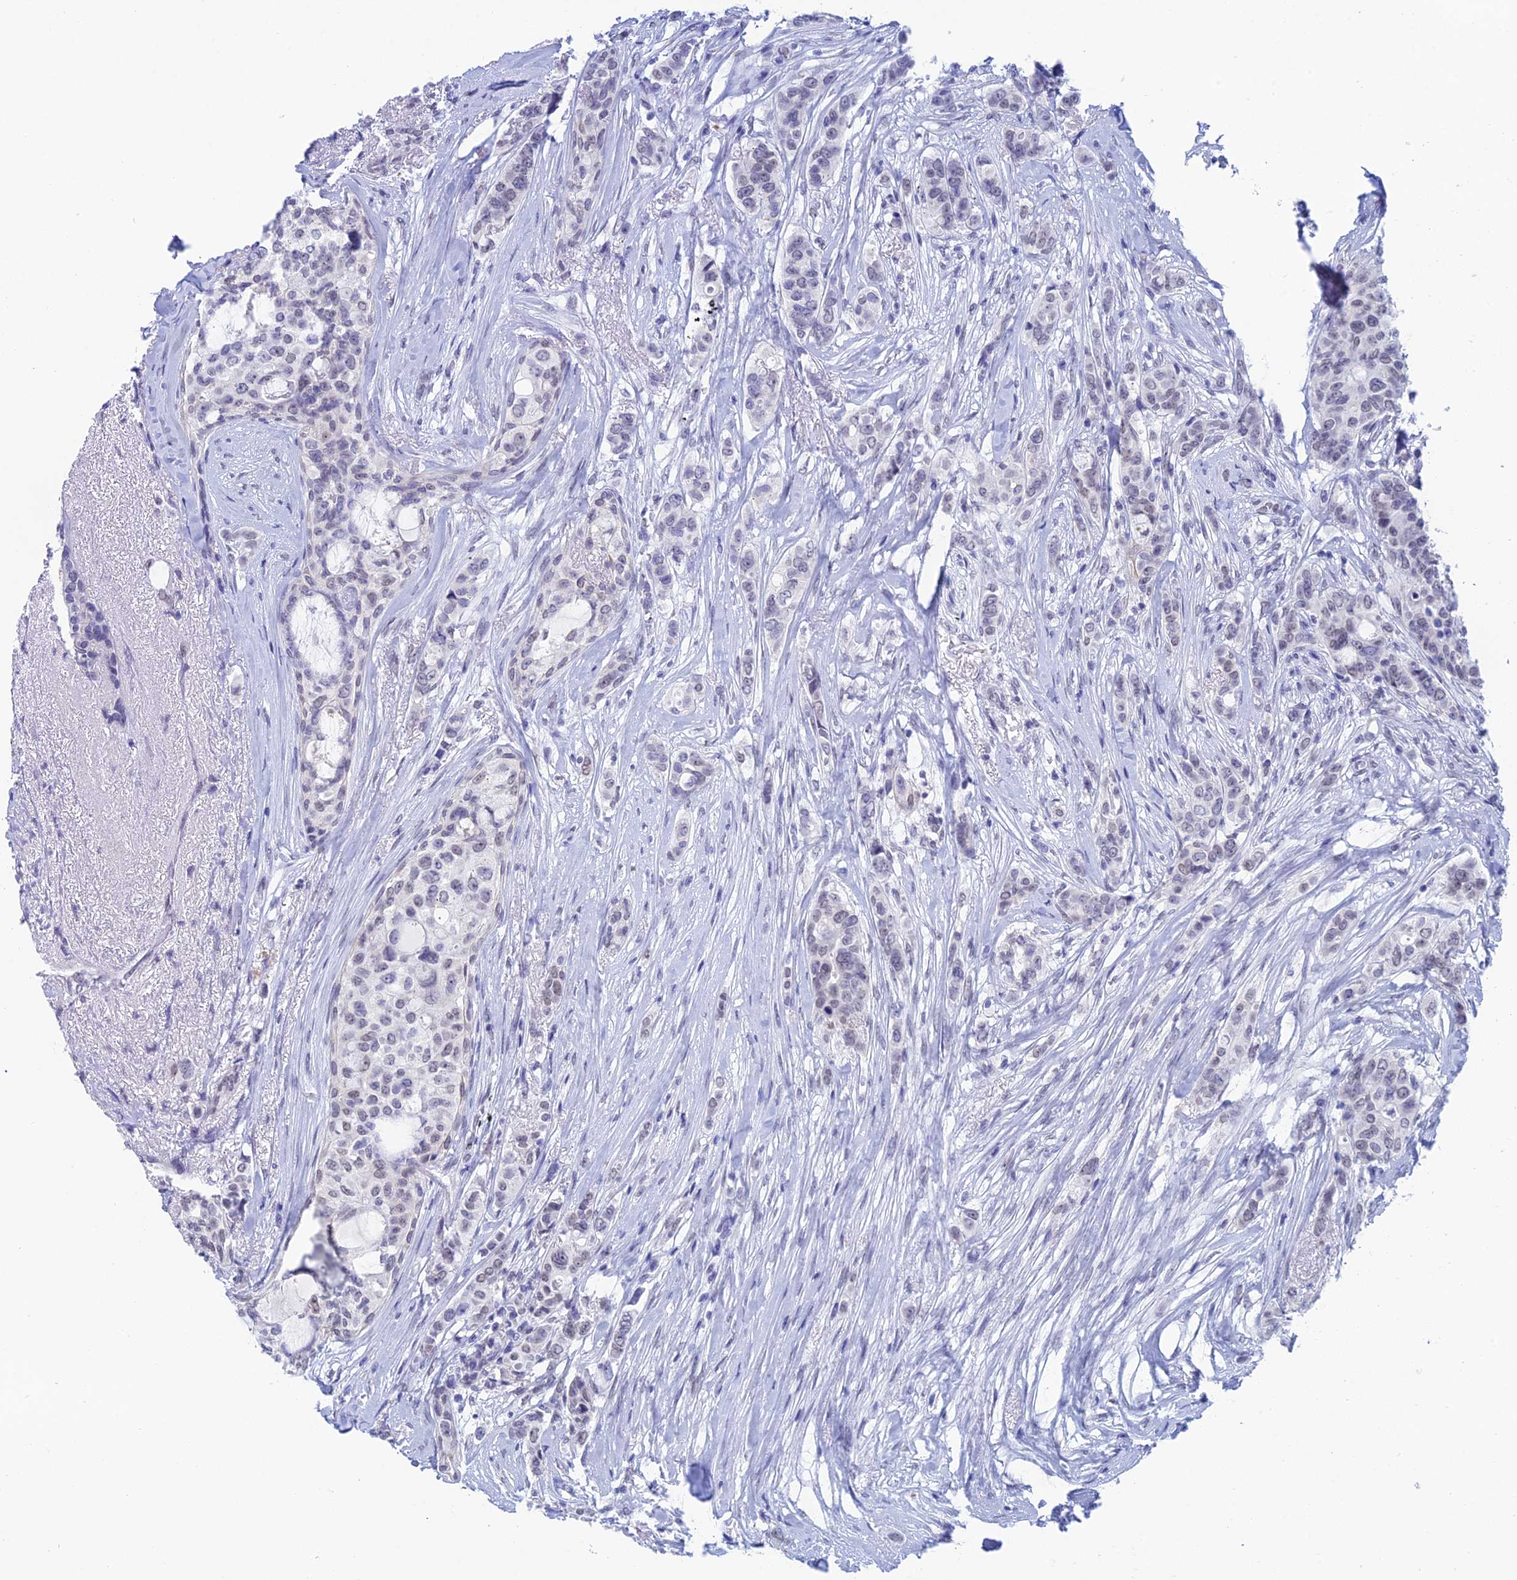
{"staining": {"intensity": "negative", "quantity": "none", "location": "none"}, "tissue": "breast cancer", "cell_type": "Tumor cells", "image_type": "cancer", "snomed": [{"axis": "morphology", "description": "Lobular carcinoma"}, {"axis": "topography", "description": "Breast"}], "caption": "Tumor cells are negative for brown protein staining in lobular carcinoma (breast). (DAB (3,3'-diaminobenzidine) IHC visualized using brightfield microscopy, high magnification).", "gene": "NABP2", "patient": {"sex": "female", "age": 51}}